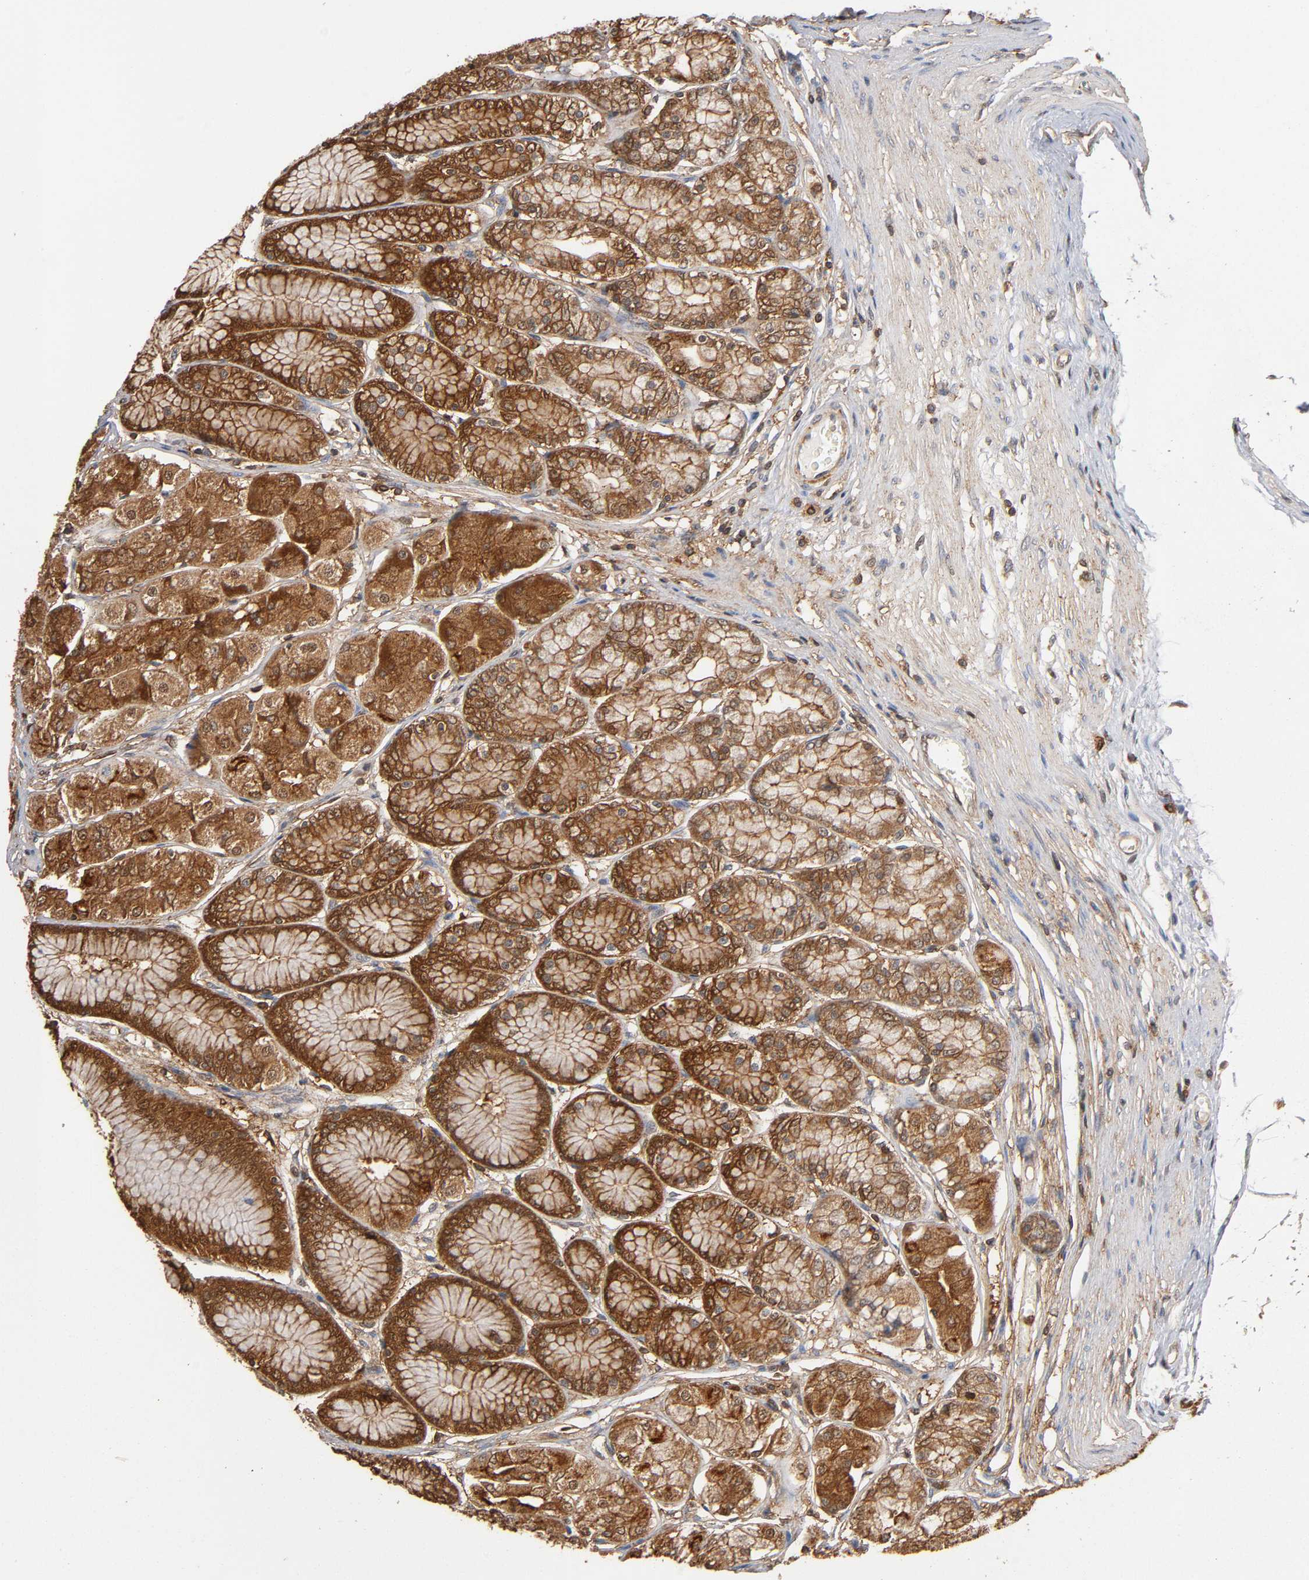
{"staining": {"intensity": "moderate", "quantity": ">75%", "location": "cytoplasmic/membranous,nuclear"}, "tissue": "stomach", "cell_type": "Glandular cells", "image_type": "normal", "snomed": [{"axis": "morphology", "description": "Normal tissue, NOS"}, {"axis": "morphology", "description": "Adenocarcinoma, NOS"}, {"axis": "topography", "description": "Stomach"}, {"axis": "topography", "description": "Stomach, lower"}], "caption": "Immunohistochemical staining of unremarkable human stomach displays medium levels of moderate cytoplasmic/membranous,nuclear positivity in approximately >75% of glandular cells.", "gene": "ANXA11", "patient": {"sex": "female", "age": 65}}